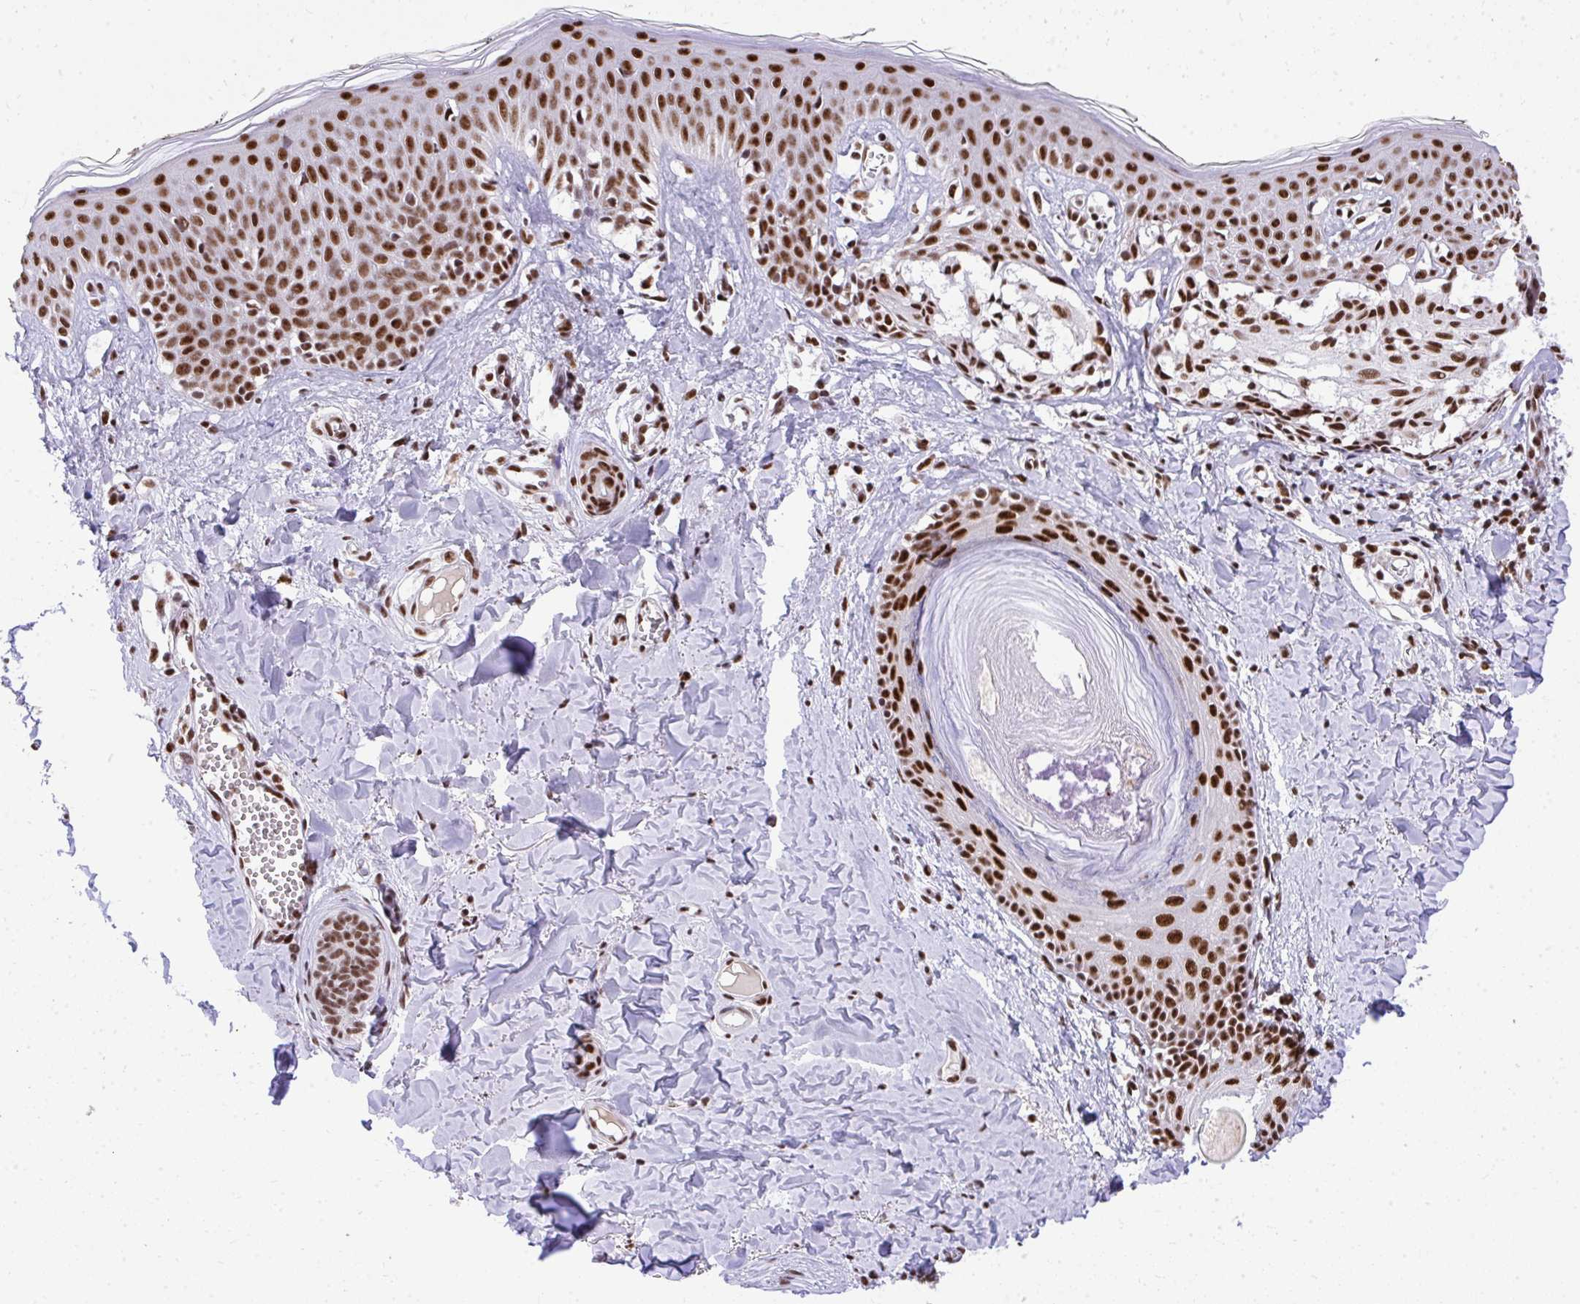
{"staining": {"intensity": "strong", "quantity": ">75%", "location": "nuclear"}, "tissue": "melanoma", "cell_type": "Tumor cells", "image_type": "cancer", "snomed": [{"axis": "morphology", "description": "Malignant melanoma, NOS"}, {"axis": "topography", "description": "Skin"}], "caption": "High-magnification brightfield microscopy of melanoma stained with DAB (3,3'-diaminobenzidine) (brown) and counterstained with hematoxylin (blue). tumor cells exhibit strong nuclear expression is appreciated in about>75% of cells.", "gene": "PRPF19", "patient": {"sex": "female", "age": 43}}